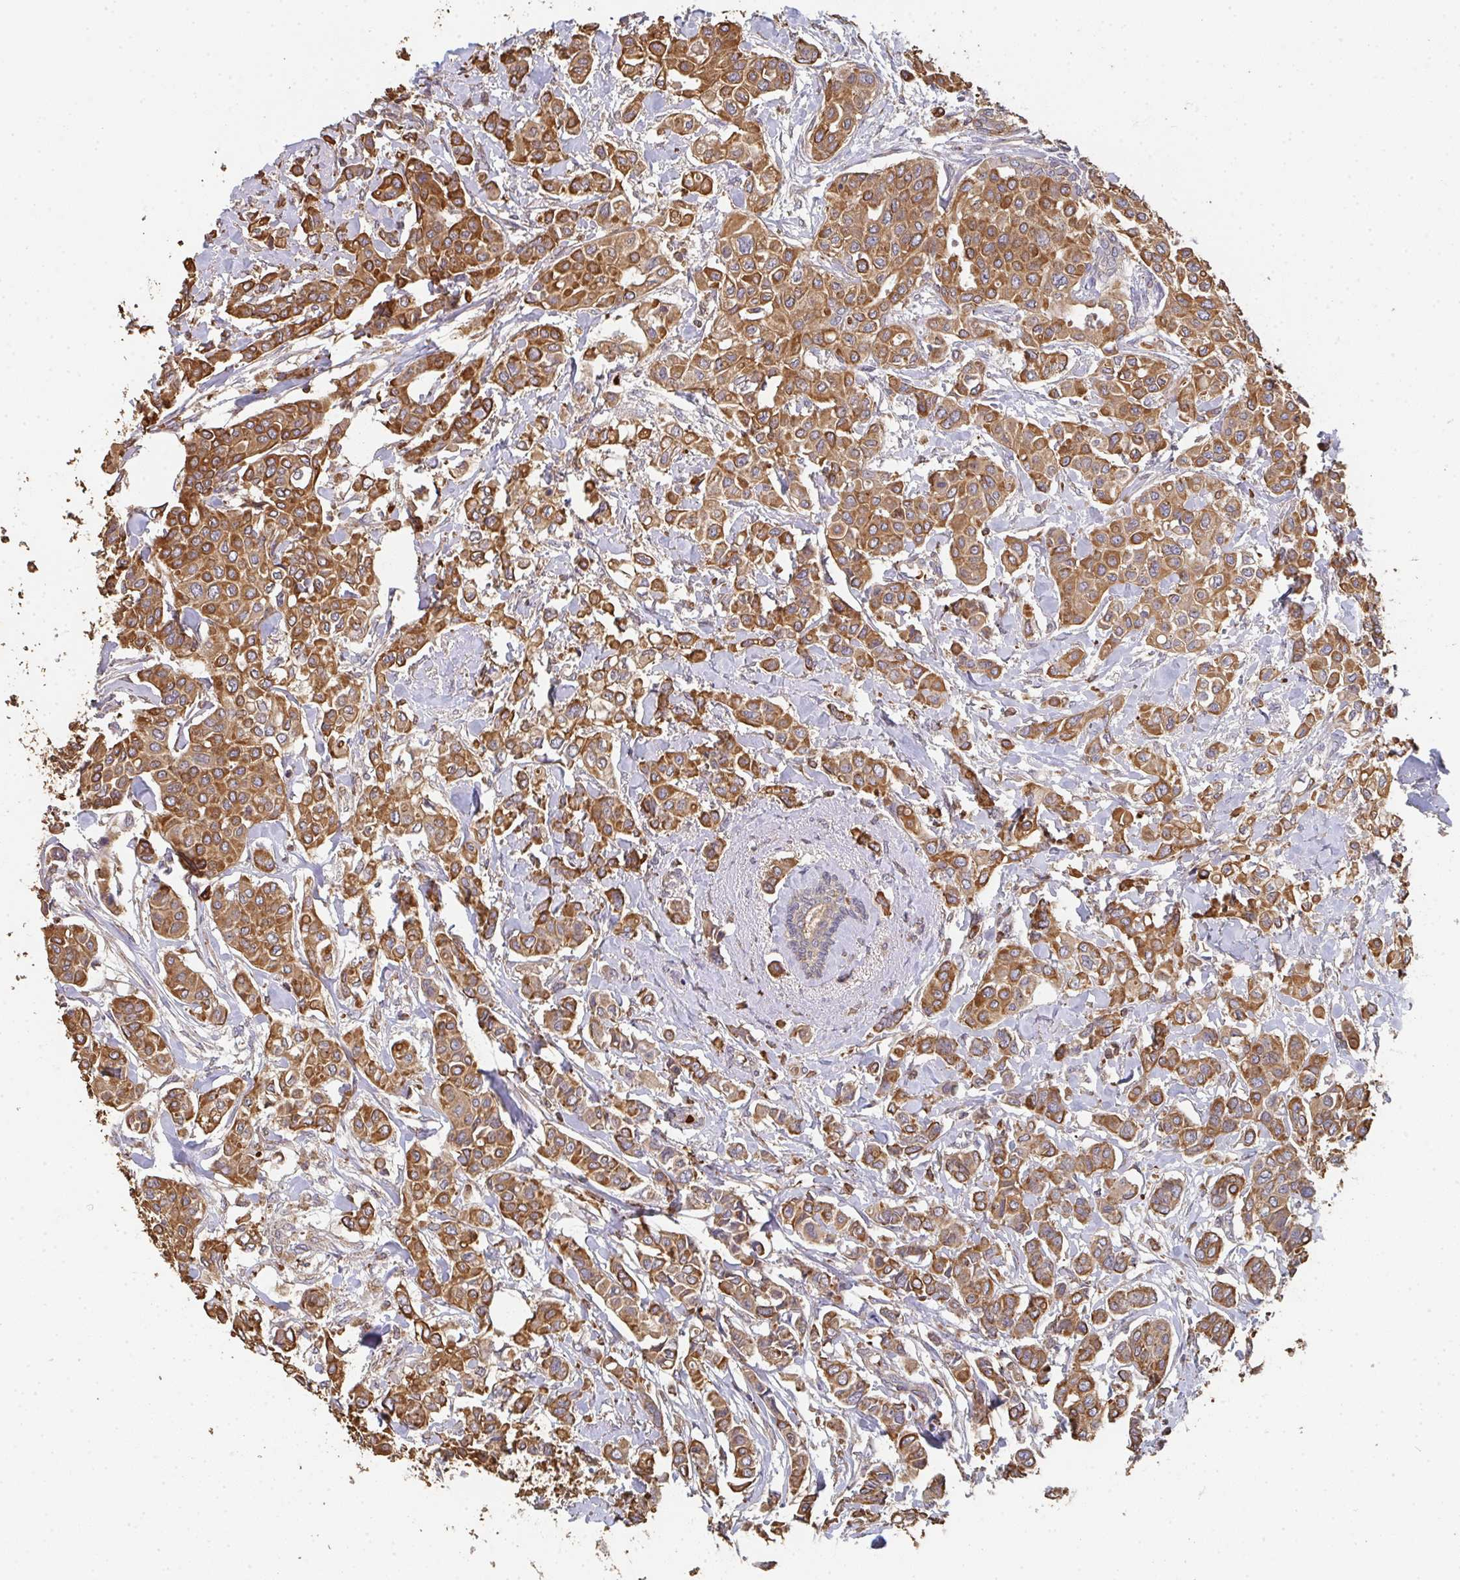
{"staining": {"intensity": "strong", "quantity": ">75%", "location": "cytoplasmic/membranous"}, "tissue": "breast cancer", "cell_type": "Tumor cells", "image_type": "cancer", "snomed": [{"axis": "morphology", "description": "Lobular carcinoma"}, {"axis": "topography", "description": "Breast"}], "caption": "Strong cytoplasmic/membranous protein positivity is appreciated in approximately >75% of tumor cells in breast lobular carcinoma.", "gene": "POLG", "patient": {"sex": "female", "age": 51}}